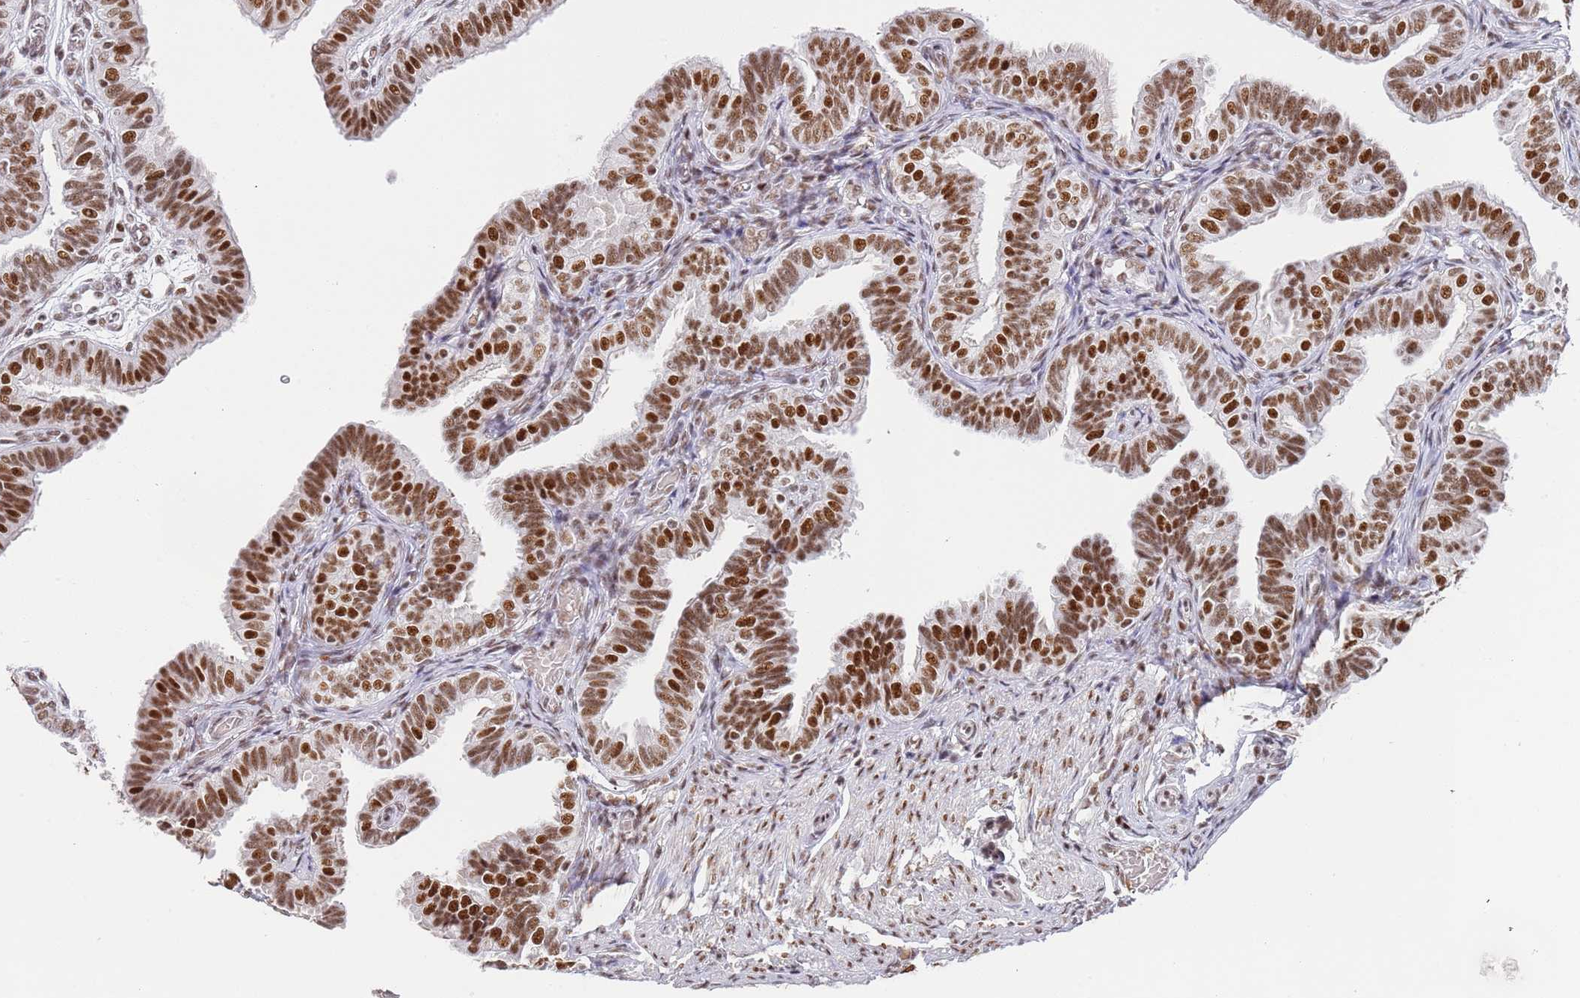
{"staining": {"intensity": "strong", "quantity": ">75%", "location": "nuclear"}, "tissue": "fallopian tube", "cell_type": "Glandular cells", "image_type": "normal", "snomed": [{"axis": "morphology", "description": "Normal tissue, NOS"}, {"axis": "topography", "description": "Fallopian tube"}], "caption": "This photomicrograph reveals immunohistochemistry (IHC) staining of benign fallopian tube, with high strong nuclear expression in approximately >75% of glandular cells.", "gene": "AKAP8L", "patient": {"sex": "female", "age": 39}}